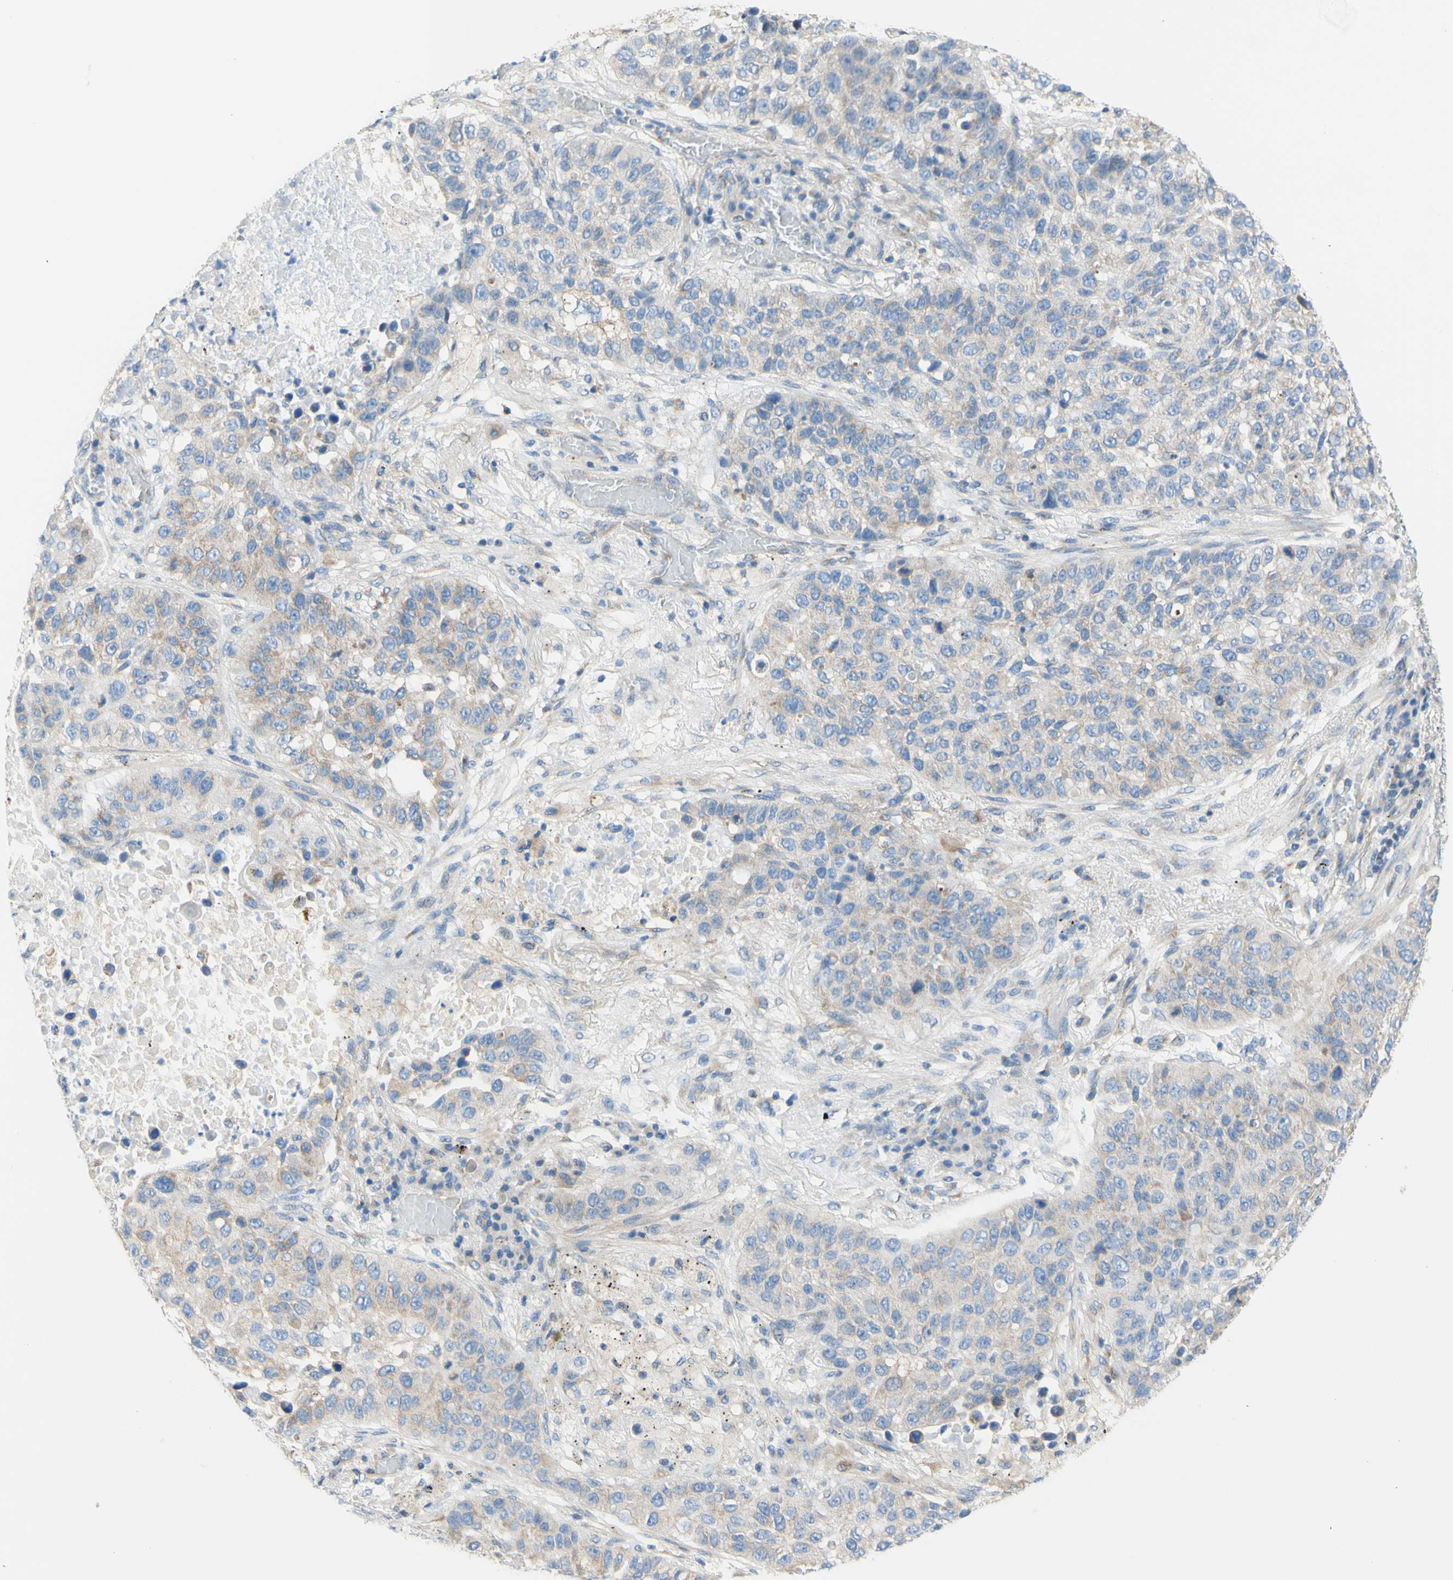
{"staining": {"intensity": "weak", "quantity": "<25%", "location": "cytoplasmic/membranous"}, "tissue": "lung cancer", "cell_type": "Tumor cells", "image_type": "cancer", "snomed": [{"axis": "morphology", "description": "Squamous cell carcinoma, NOS"}, {"axis": "topography", "description": "Lung"}], "caption": "Immunohistochemical staining of human lung cancer demonstrates no significant staining in tumor cells.", "gene": "RETREG2", "patient": {"sex": "male", "age": 57}}